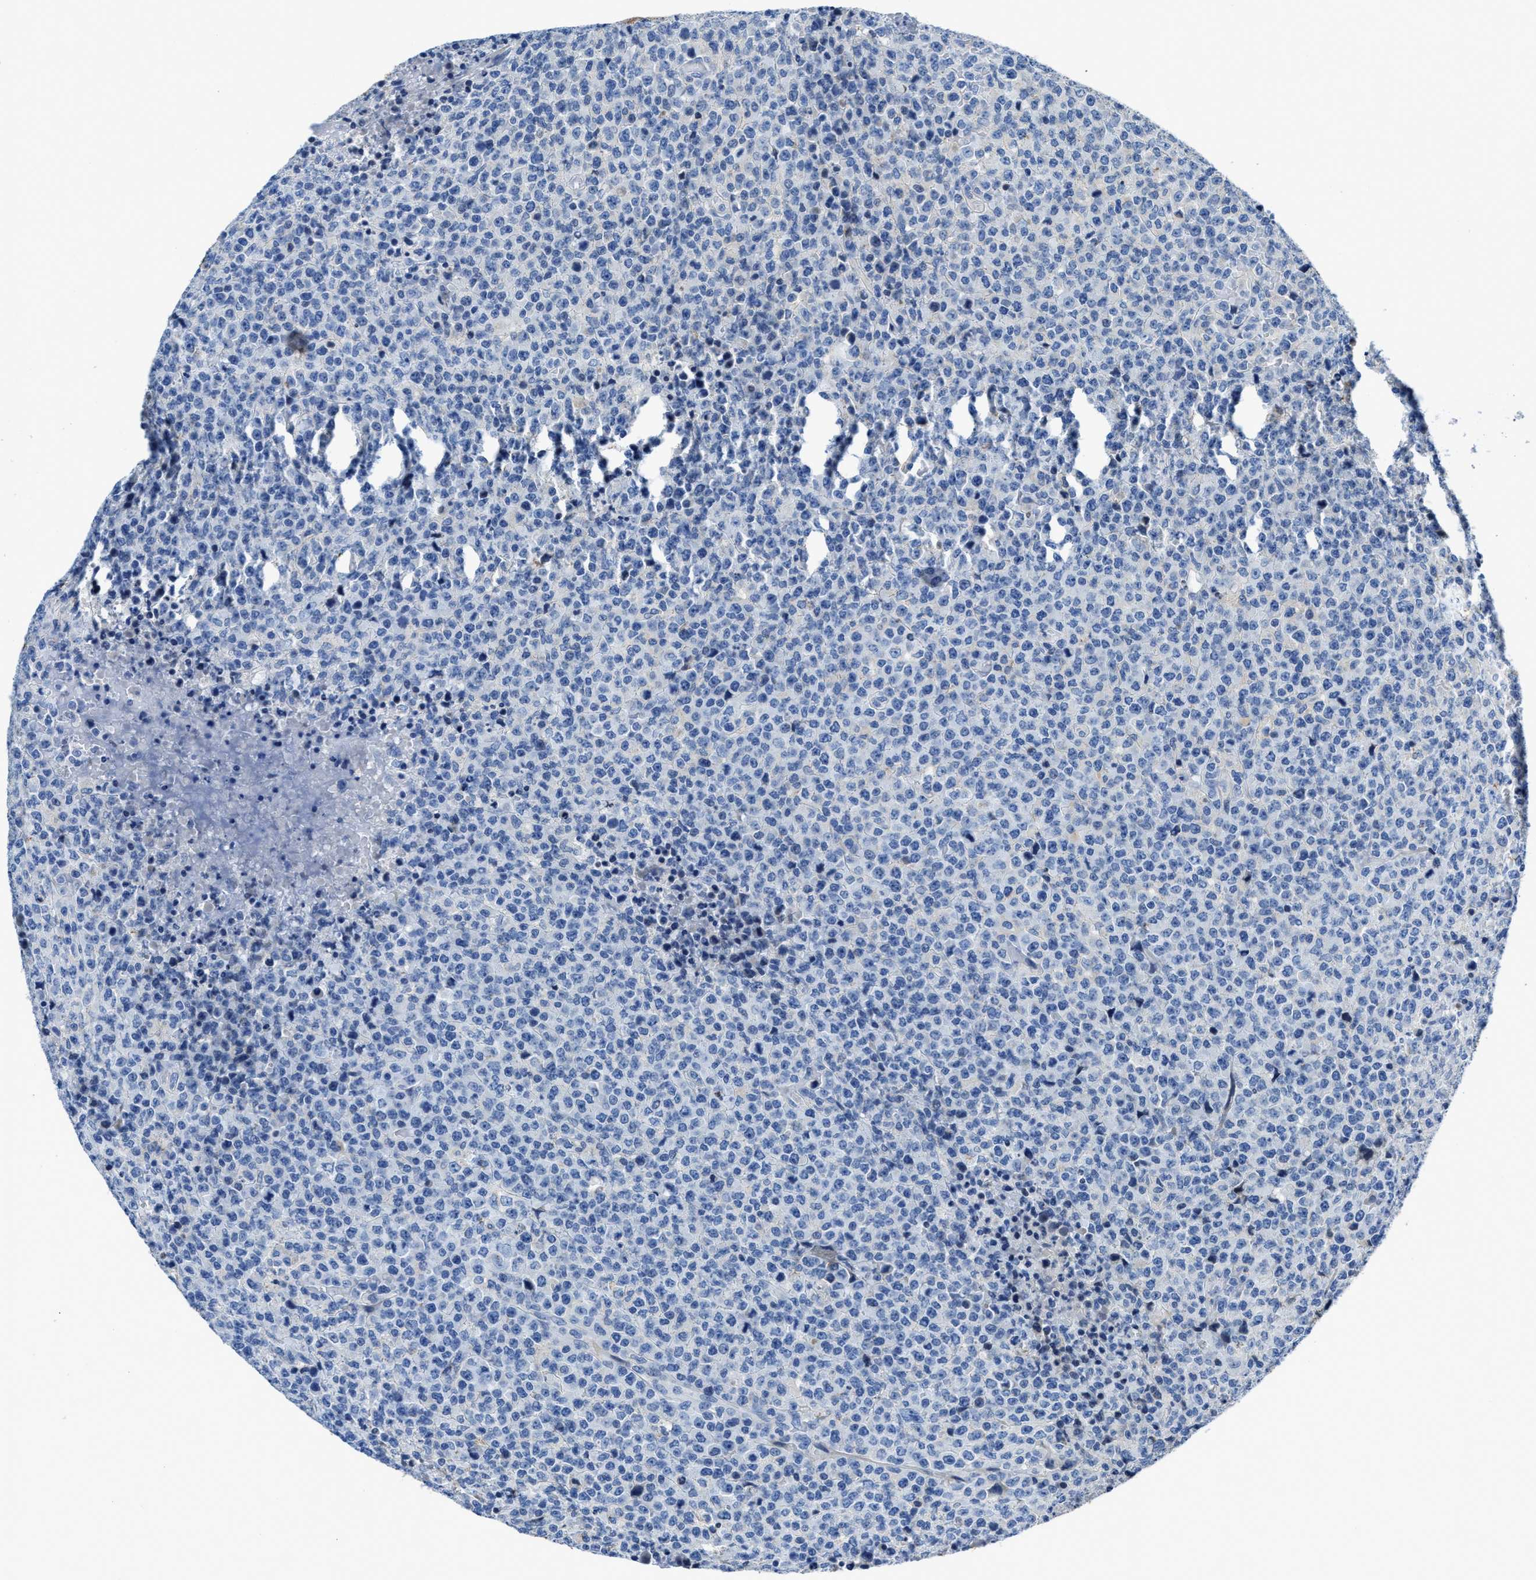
{"staining": {"intensity": "negative", "quantity": "none", "location": "none"}, "tissue": "lymphoma", "cell_type": "Tumor cells", "image_type": "cancer", "snomed": [{"axis": "morphology", "description": "Malignant lymphoma, non-Hodgkin's type, High grade"}, {"axis": "topography", "description": "Lymph node"}], "caption": "Immunohistochemistry of lymphoma reveals no expression in tumor cells.", "gene": "ASZ1", "patient": {"sex": "male", "age": 13}}